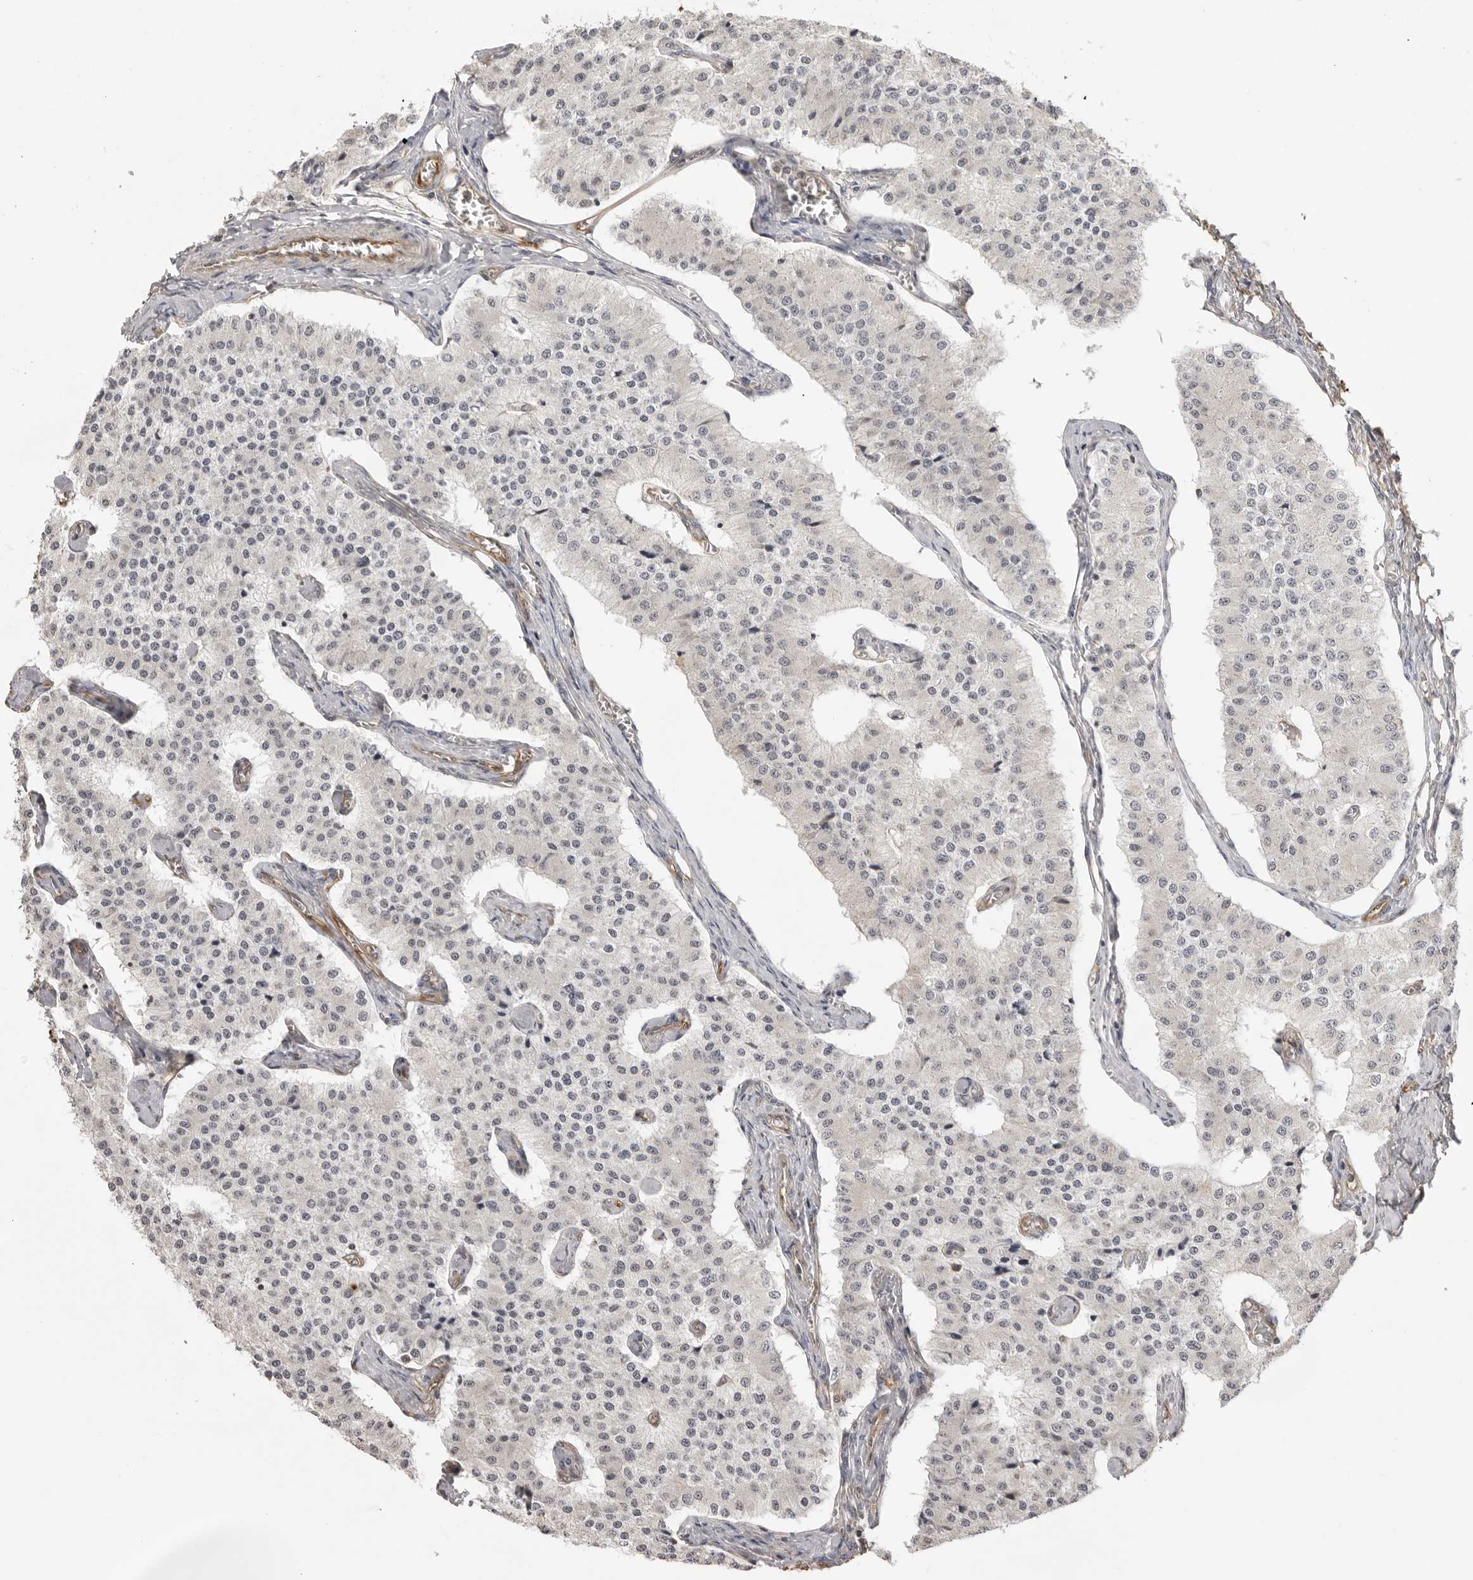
{"staining": {"intensity": "negative", "quantity": "none", "location": "none"}, "tissue": "carcinoid", "cell_type": "Tumor cells", "image_type": "cancer", "snomed": [{"axis": "morphology", "description": "Carcinoid, malignant, NOS"}, {"axis": "topography", "description": "Colon"}], "caption": "IHC photomicrograph of malignant carcinoid stained for a protein (brown), which reveals no staining in tumor cells. Nuclei are stained in blue.", "gene": "DYNLT5", "patient": {"sex": "female", "age": 52}}